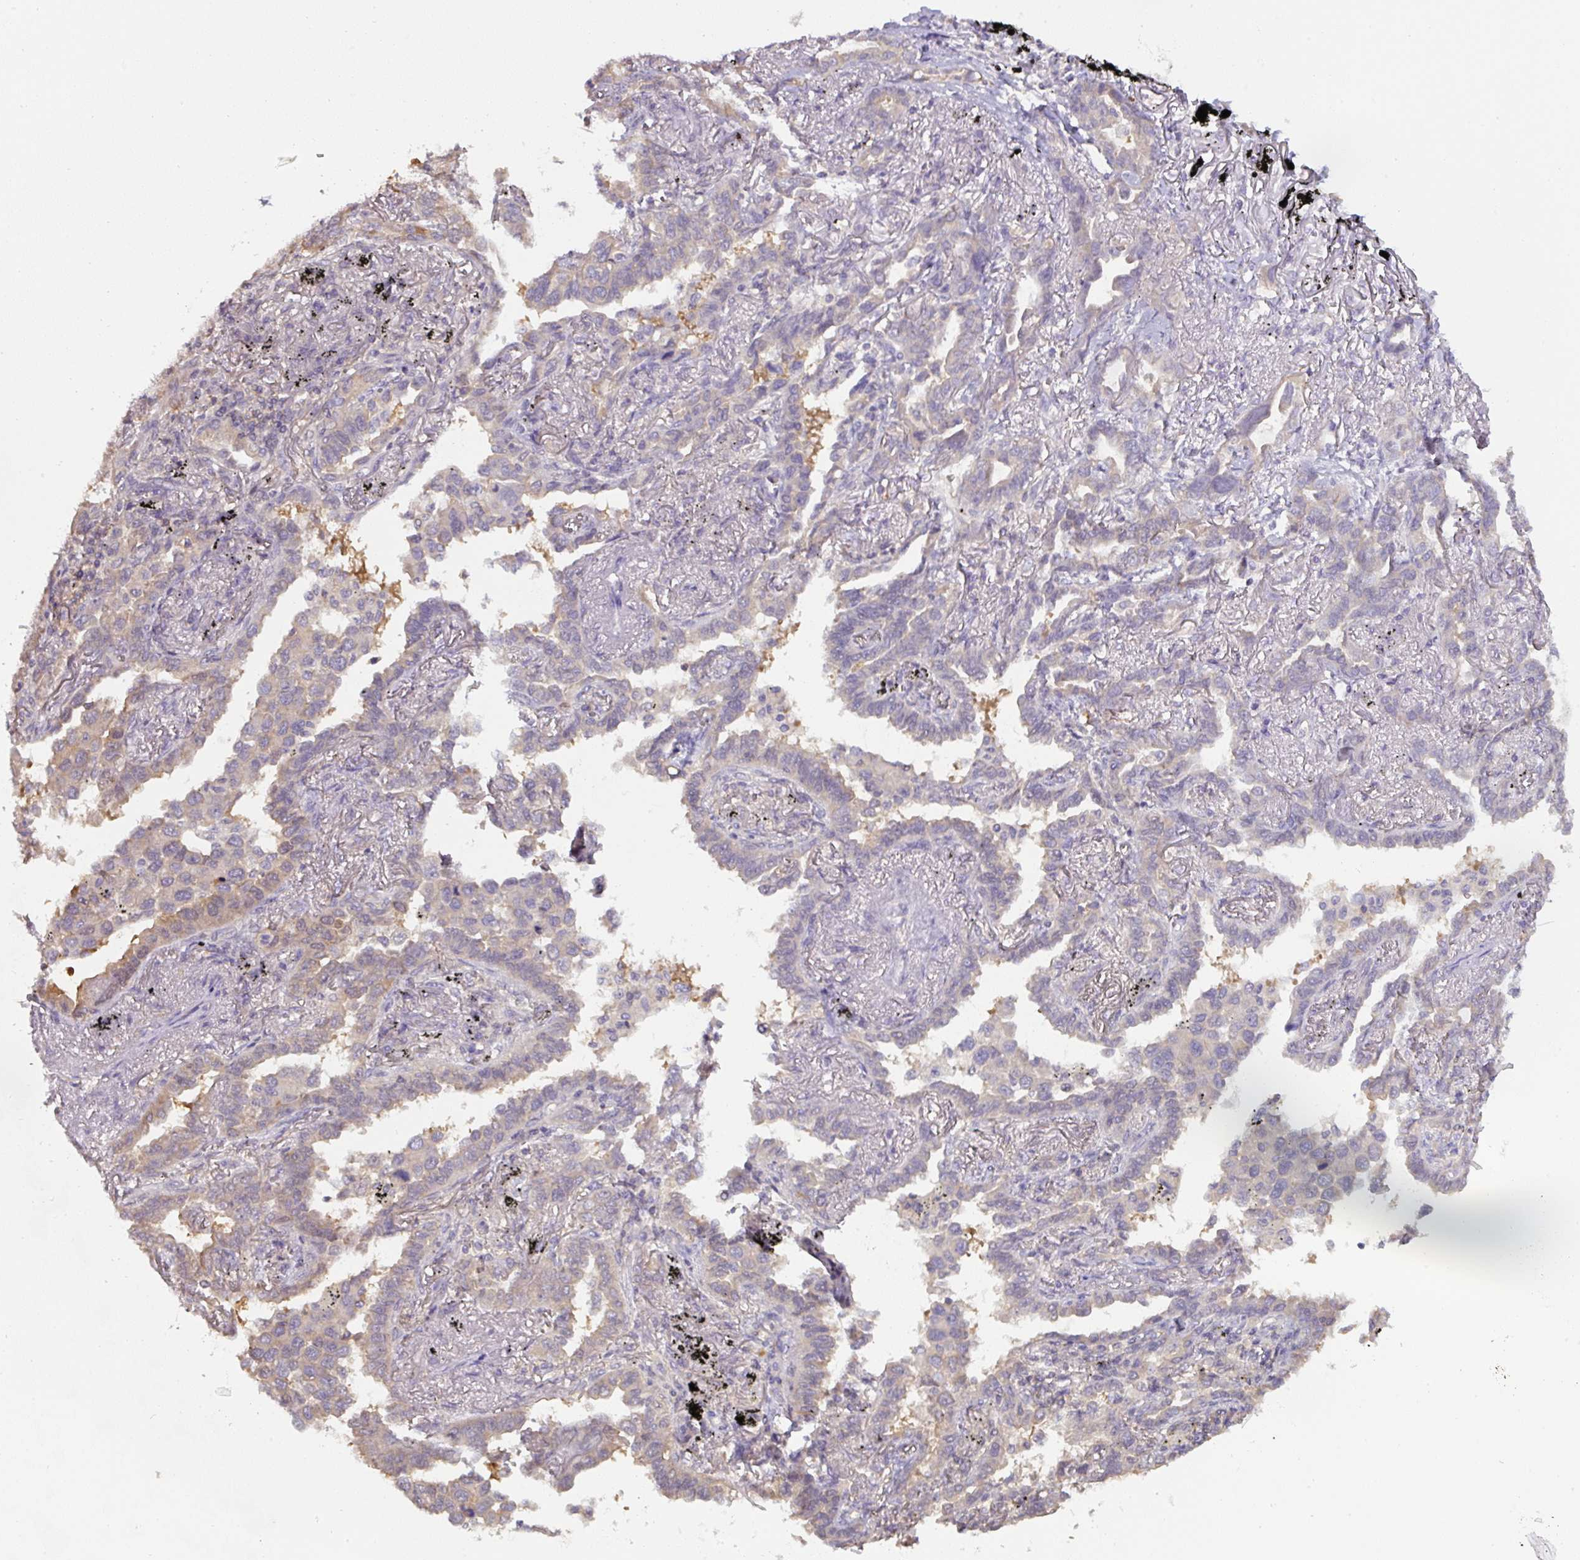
{"staining": {"intensity": "moderate", "quantity": "25%-75%", "location": "cytoplasmic/membranous"}, "tissue": "lung cancer", "cell_type": "Tumor cells", "image_type": "cancer", "snomed": [{"axis": "morphology", "description": "Adenocarcinoma, NOS"}, {"axis": "topography", "description": "Lung"}], "caption": "Lung cancer stained for a protein exhibits moderate cytoplasmic/membranous positivity in tumor cells.", "gene": "ST13", "patient": {"sex": "male", "age": 67}}